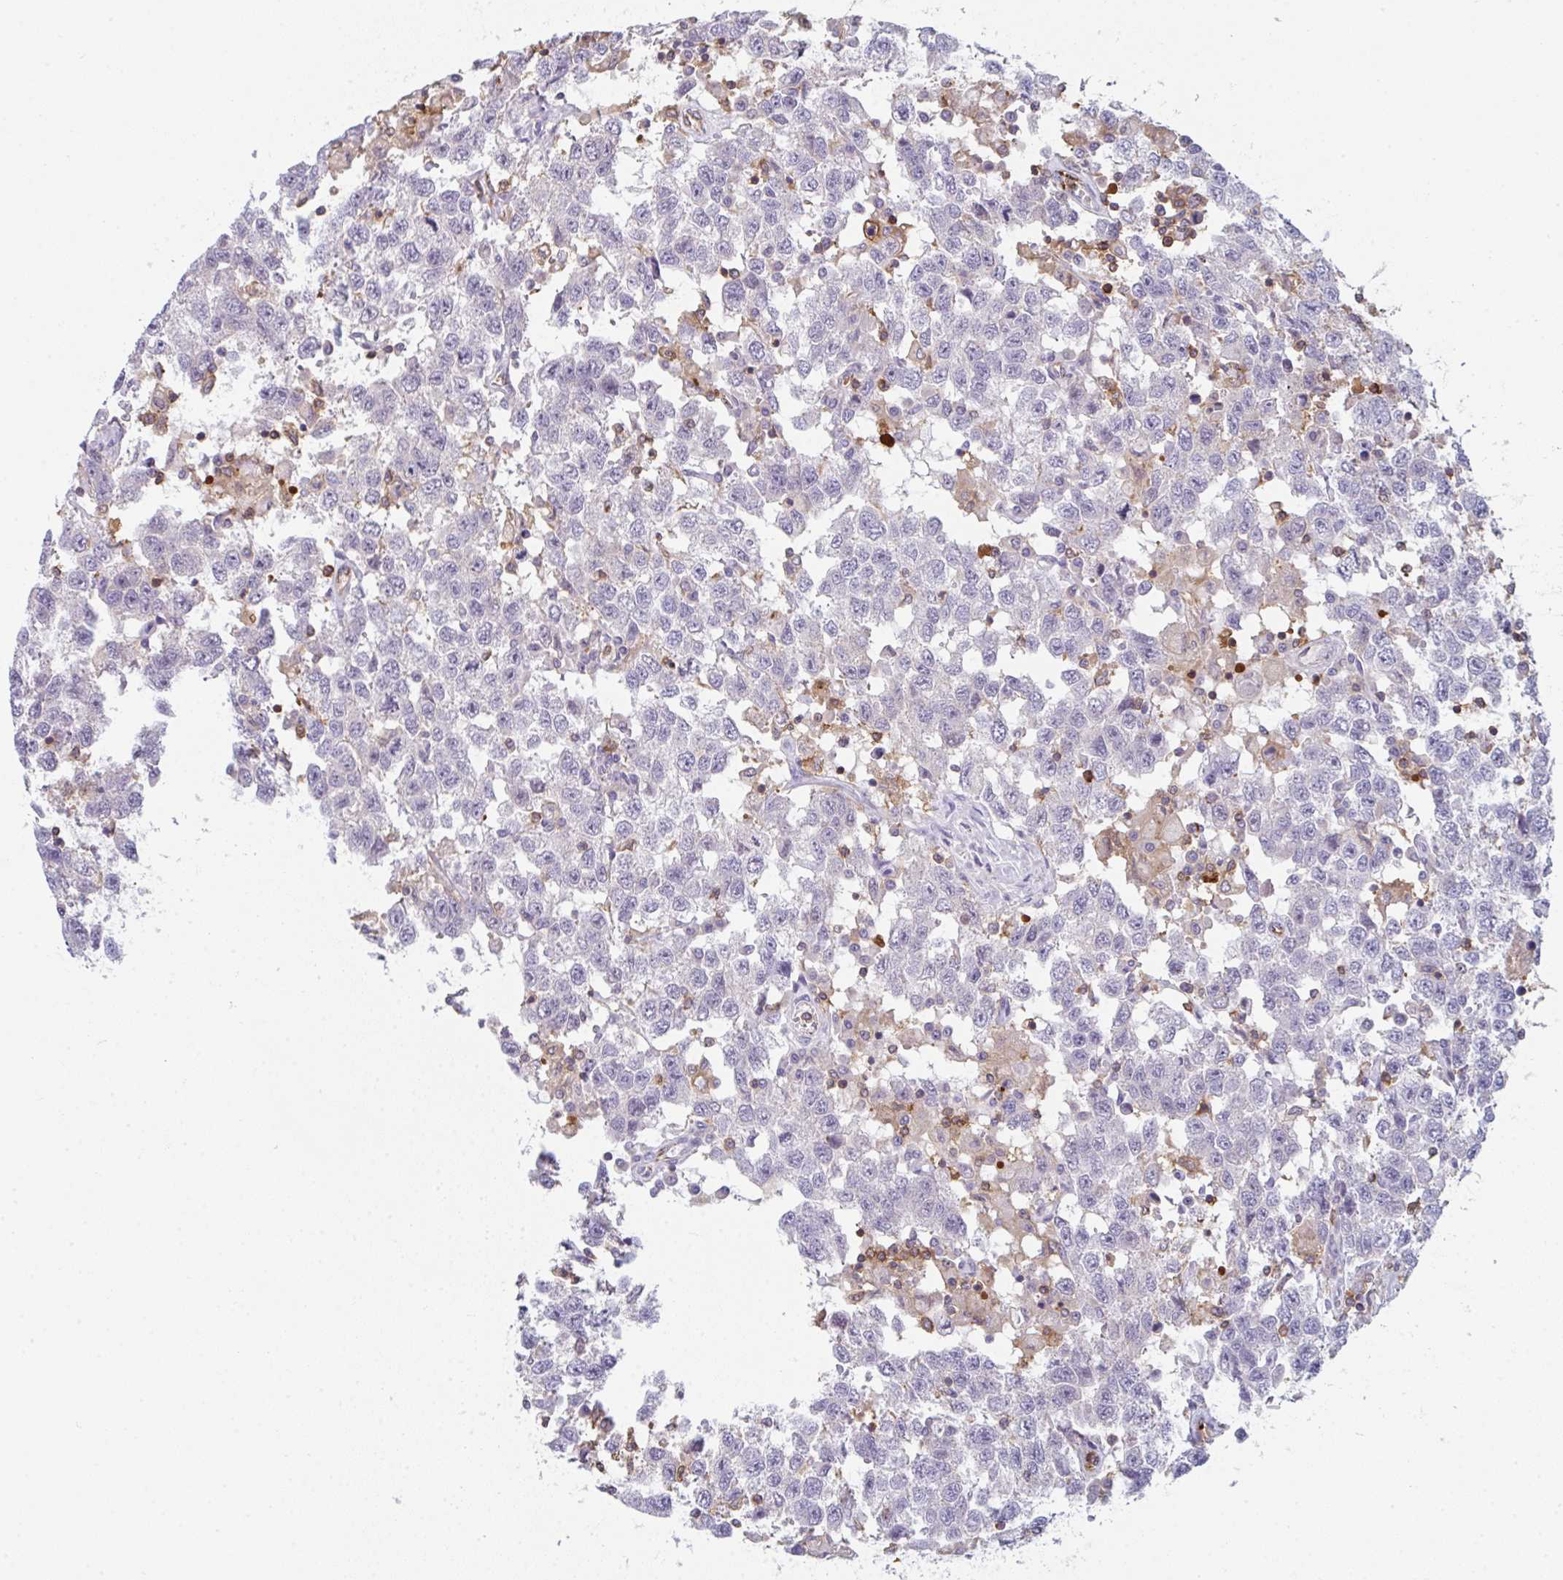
{"staining": {"intensity": "negative", "quantity": "none", "location": "none"}, "tissue": "testis cancer", "cell_type": "Tumor cells", "image_type": "cancer", "snomed": [{"axis": "morphology", "description": "Seminoma, NOS"}, {"axis": "topography", "description": "Testis"}], "caption": "A high-resolution histopathology image shows immunohistochemistry staining of testis cancer (seminoma), which demonstrates no significant positivity in tumor cells. Brightfield microscopy of immunohistochemistry stained with DAB (brown) and hematoxylin (blue), captured at high magnification.", "gene": "CD80", "patient": {"sex": "male", "age": 41}}